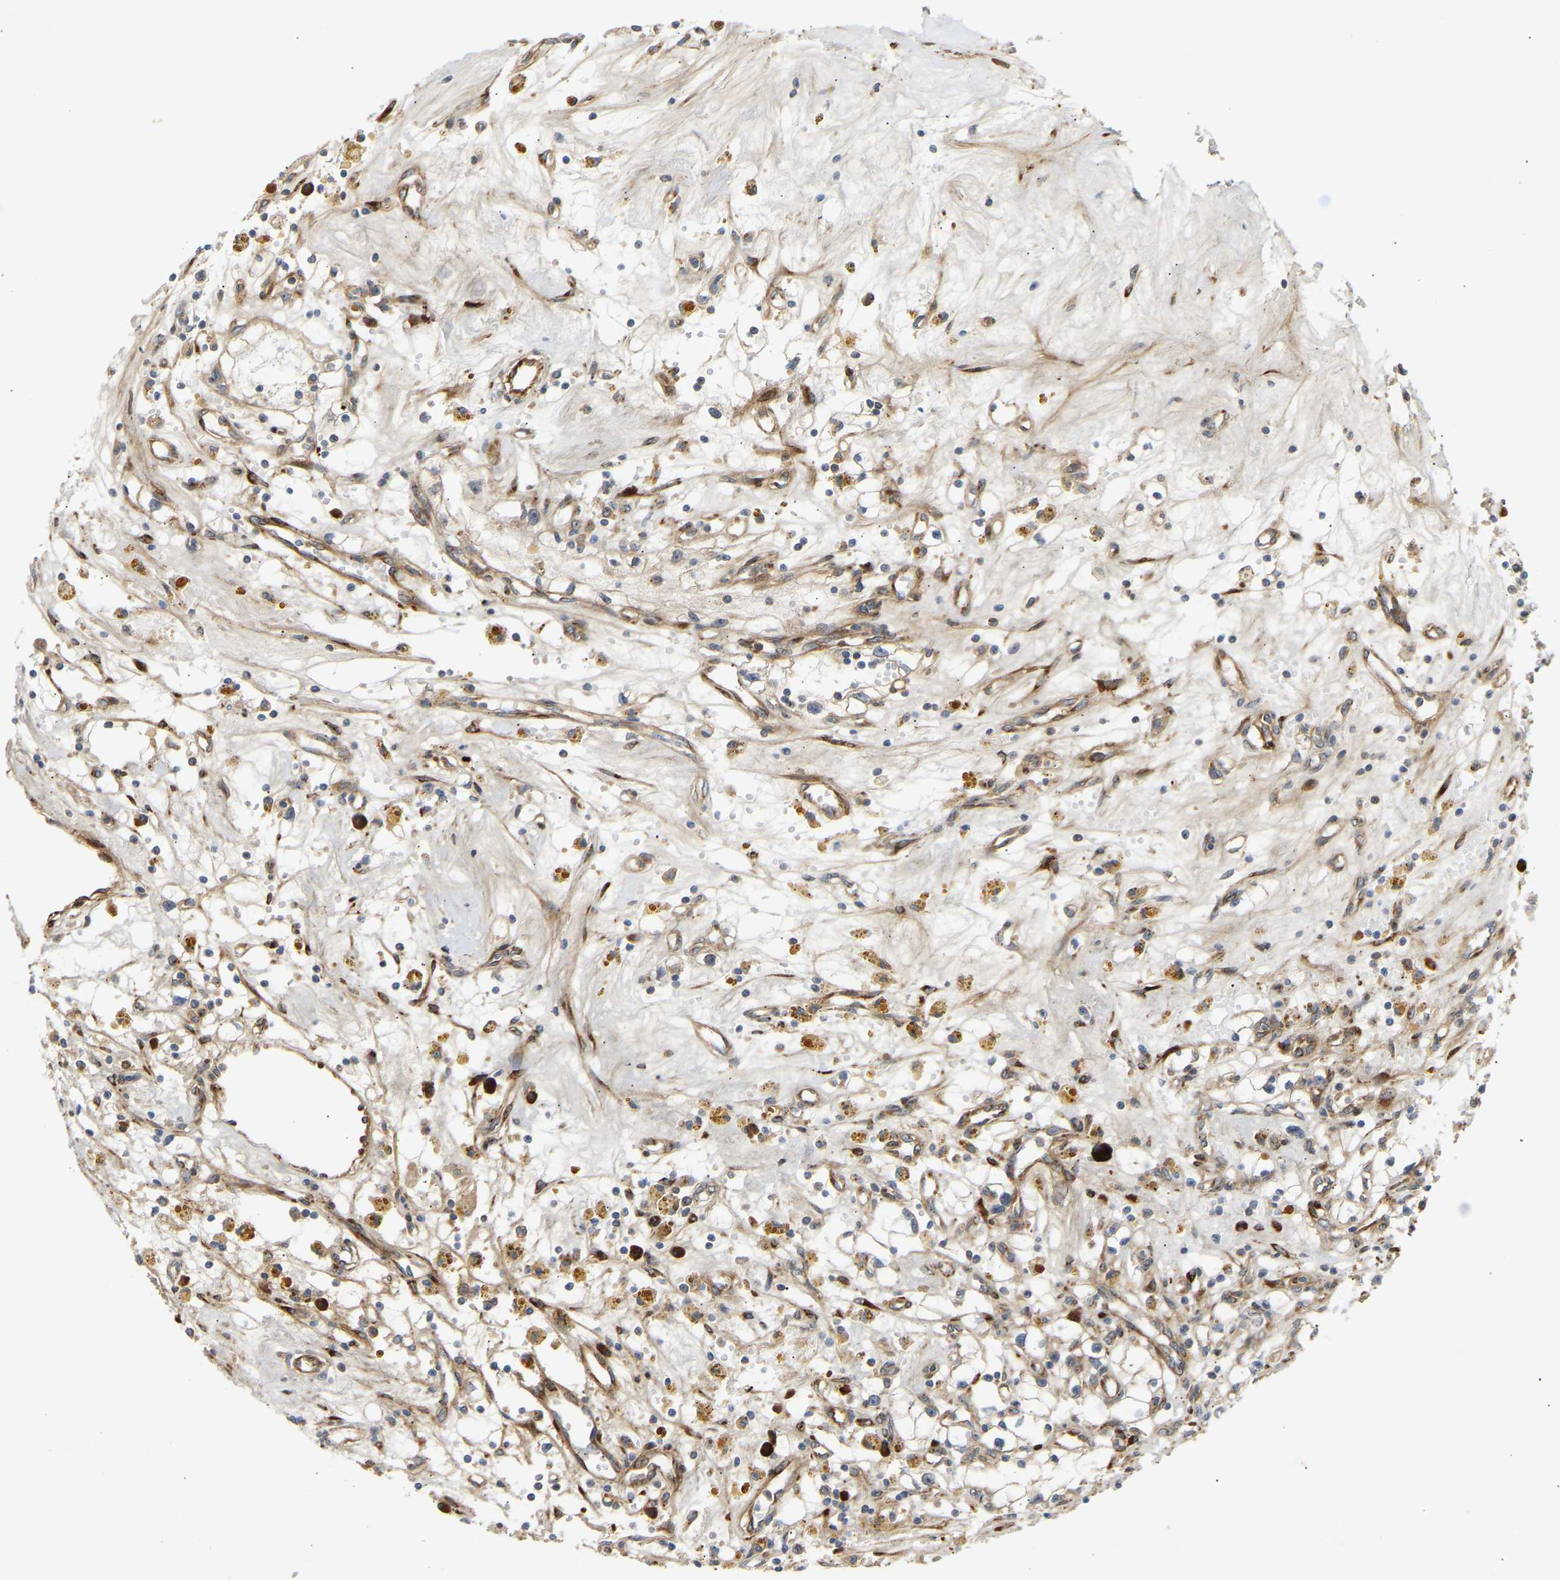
{"staining": {"intensity": "negative", "quantity": "none", "location": "none"}, "tissue": "renal cancer", "cell_type": "Tumor cells", "image_type": "cancer", "snomed": [{"axis": "morphology", "description": "Adenocarcinoma, NOS"}, {"axis": "topography", "description": "Kidney"}], "caption": "Immunohistochemical staining of renal adenocarcinoma exhibits no significant staining in tumor cells.", "gene": "PLCG2", "patient": {"sex": "male", "age": 56}}